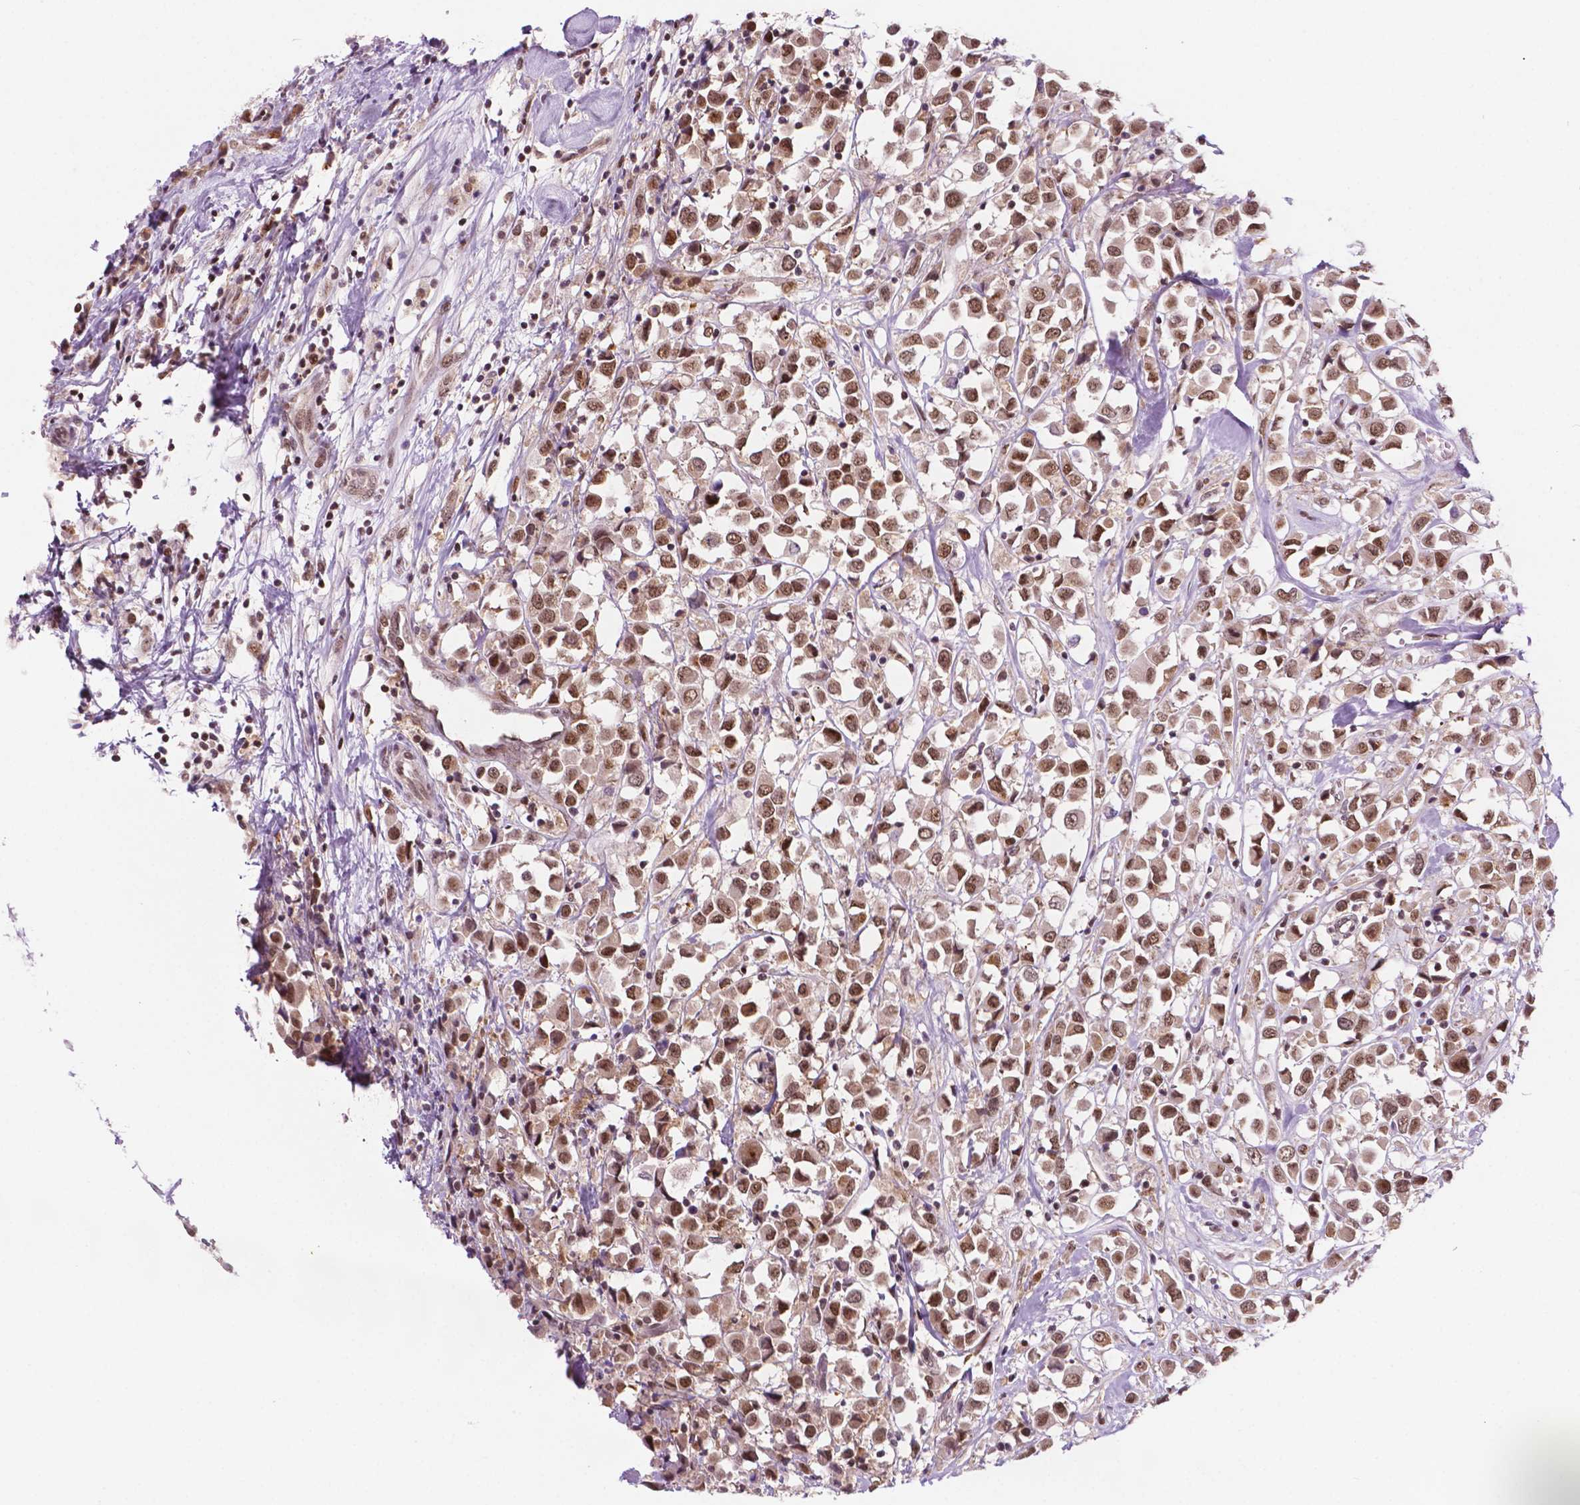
{"staining": {"intensity": "moderate", "quantity": ">75%", "location": "nuclear"}, "tissue": "breast cancer", "cell_type": "Tumor cells", "image_type": "cancer", "snomed": [{"axis": "morphology", "description": "Duct carcinoma"}, {"axis": "topography", "description": "Breast"}], "caption": "Intraductal carcinoma (breast) stained with a brown dye displays moderate nuclear positive expression in approximately >75% of tumor cells.", "gene": "PER2", "patient": {"sex": "female", "age": 61}}